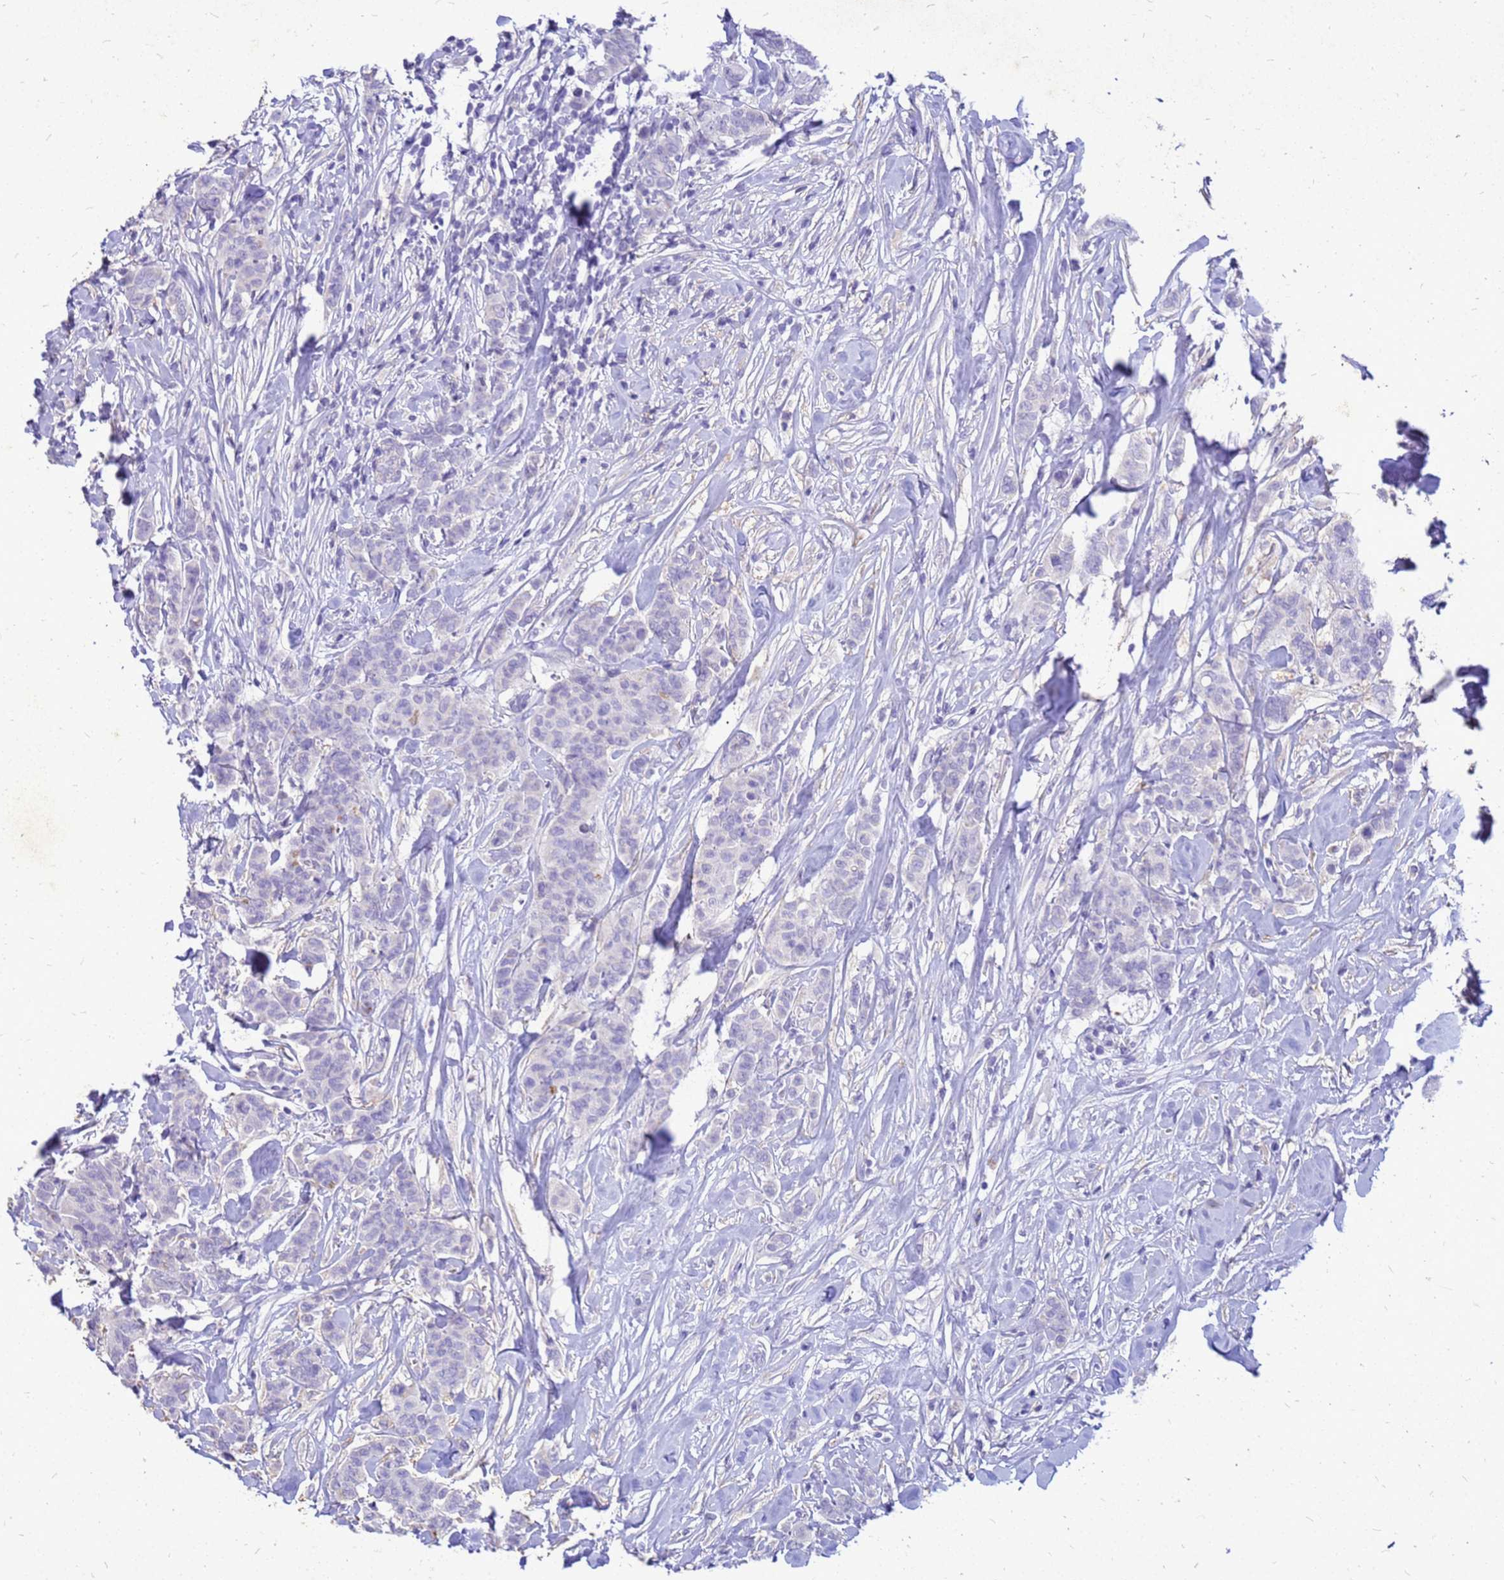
{"staining": {"intensity": "negative", "quantity": "none", "location": "none"}, "tissue": "breast cancer", "cell_type": "Tumor cells", "image_type": "cancer", "snomed": [{"axis": "morphology", "description": "Duct carcinoma"}, {"axis": "topography", "description": "Breast"}], "caption": "High power microscopy micrograph of an immunohistochemistry image of breast cancer (intraductal carcinoma), revealing no significant positivity in tumor cells.", "gene": "AKR1C1", "patient": {"sex": "female", "age": 40}}